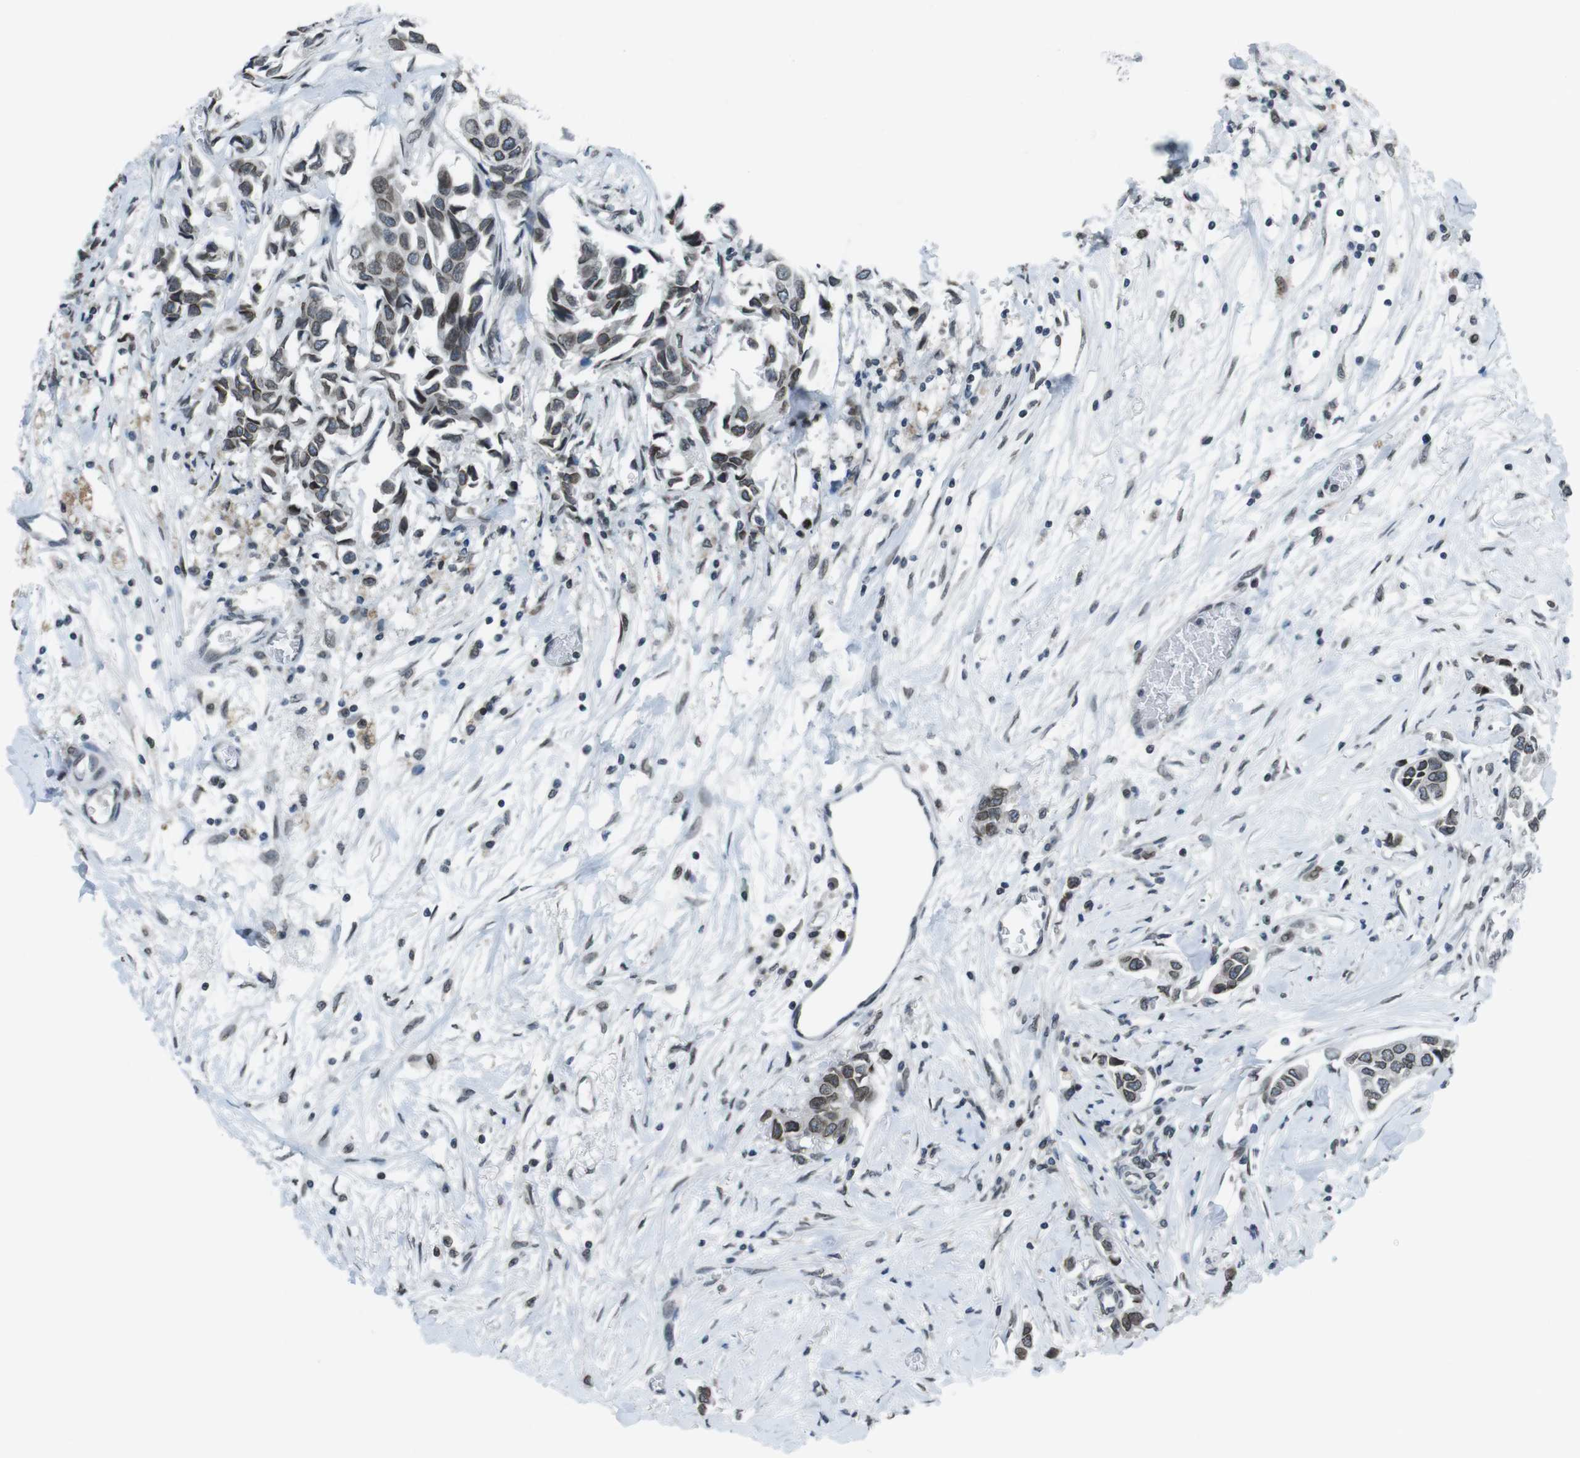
{"staining": {"intensity": "weak", "quantity": ">75%", "location": "cytoplasmic/membranous,nuclear"}, "tissue": "breast cancer", "cell_type": "Tumor cells", "image_type": "cancer", "snomed": [{"axis": "morphology", "description": "Duct carcinoma"}, {"axis": "topography", "description": "Breast"}], "caption": "This histopathology image displays immunohistochemistry (IHC) staining of breast cancer, with low weak cytoplasmic/membranous and nuclear staining in about >75% of tumor cells.", "gene": "MAD1L1", "patient": {"sex": "female", "age": 80}}